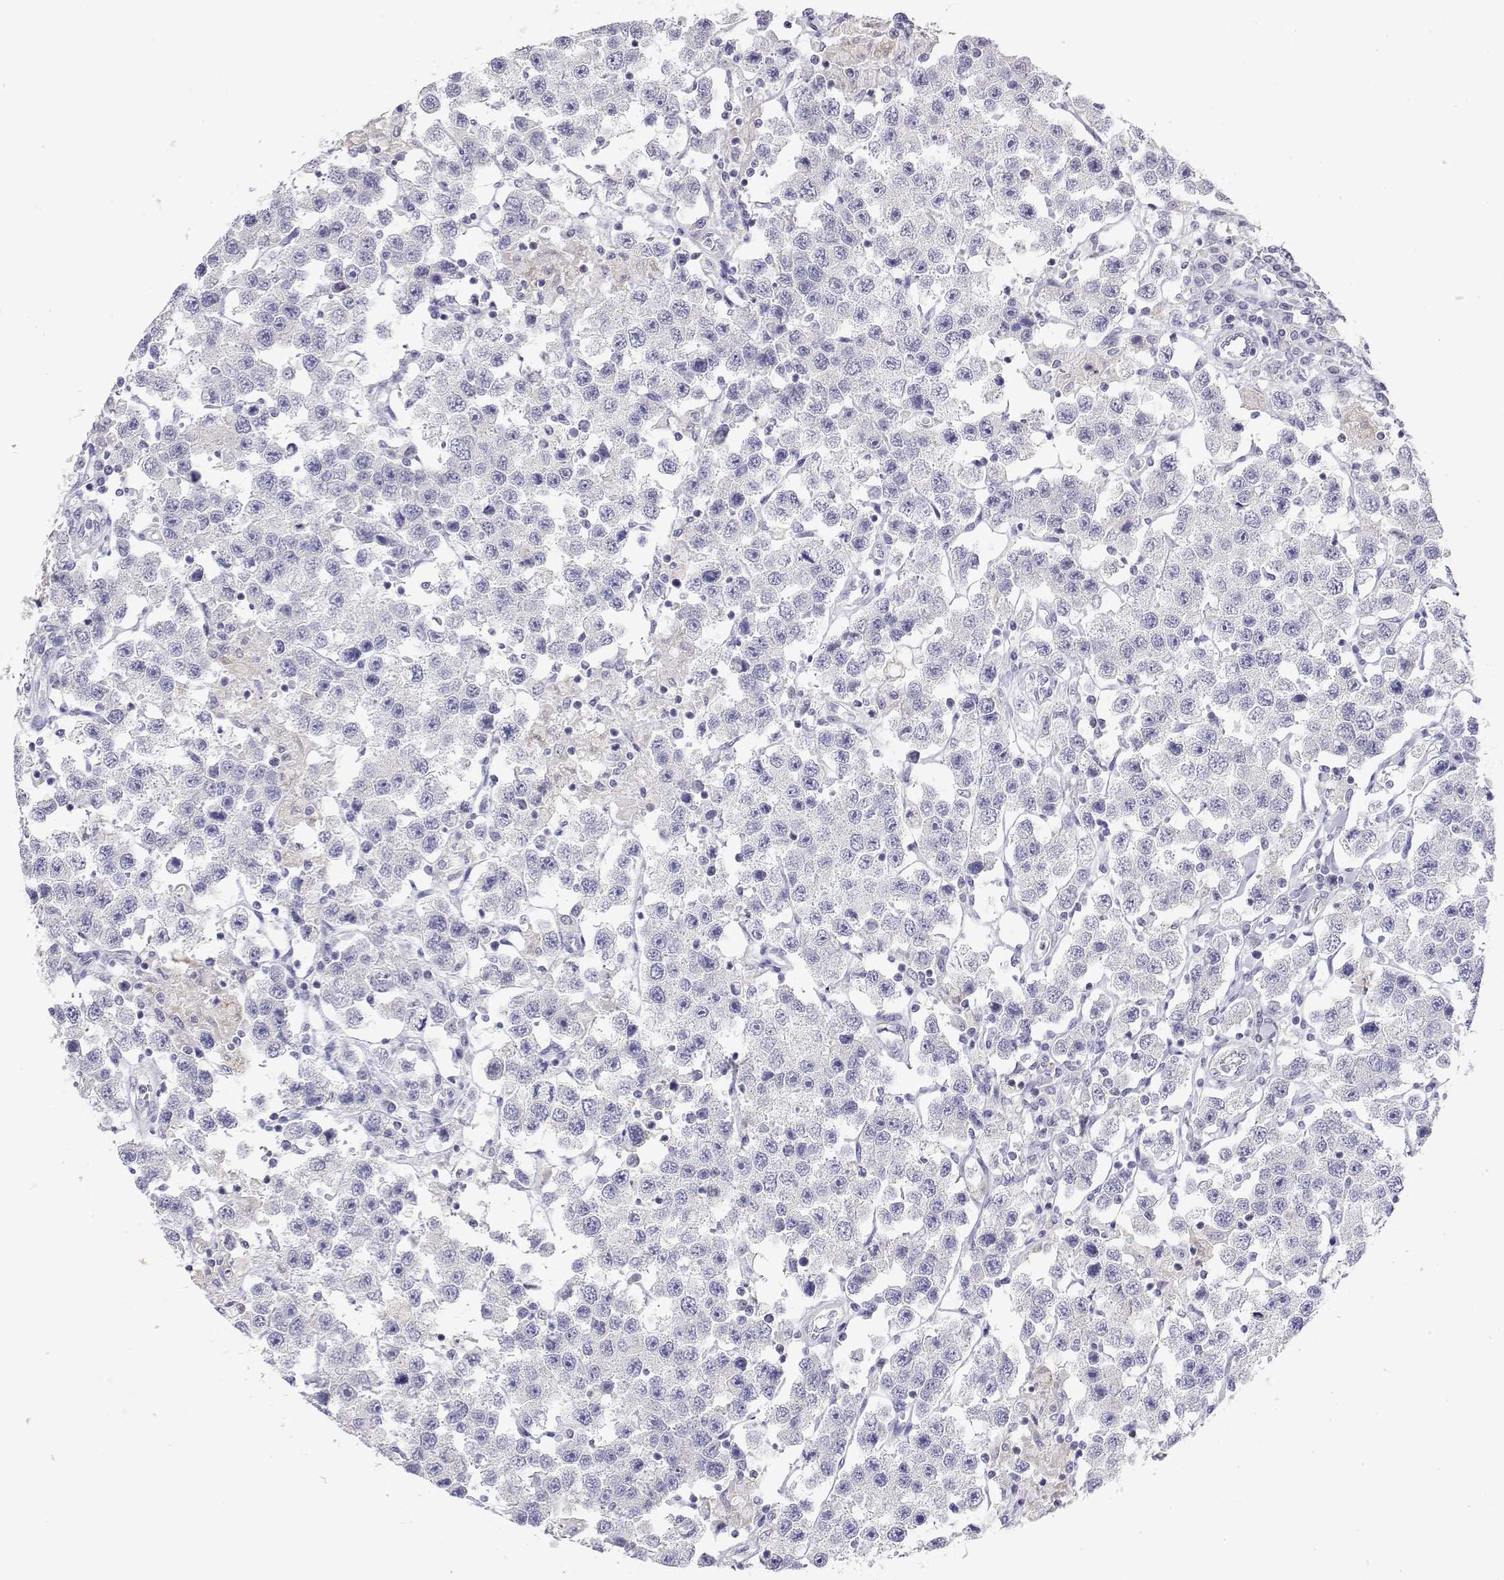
{"staining": {"intensity": "negative", "quantity": "none", "location": "none"}, "tissue": "testis cancer", "cell_type": "Tumor cells", "image_type": "cancer", "snomed": [{"axis": "morphology", "description": "Seminoma, NOS"}, {"axis": "topography", "description": "Testis"}], "caption": "This is an immunohistochemistry (IHC) photomicrograph of human seminoma (testis). There is no expression in tumor cells.", "gene": "GGACT", "patient": {"sex": "male", "age": 45}}